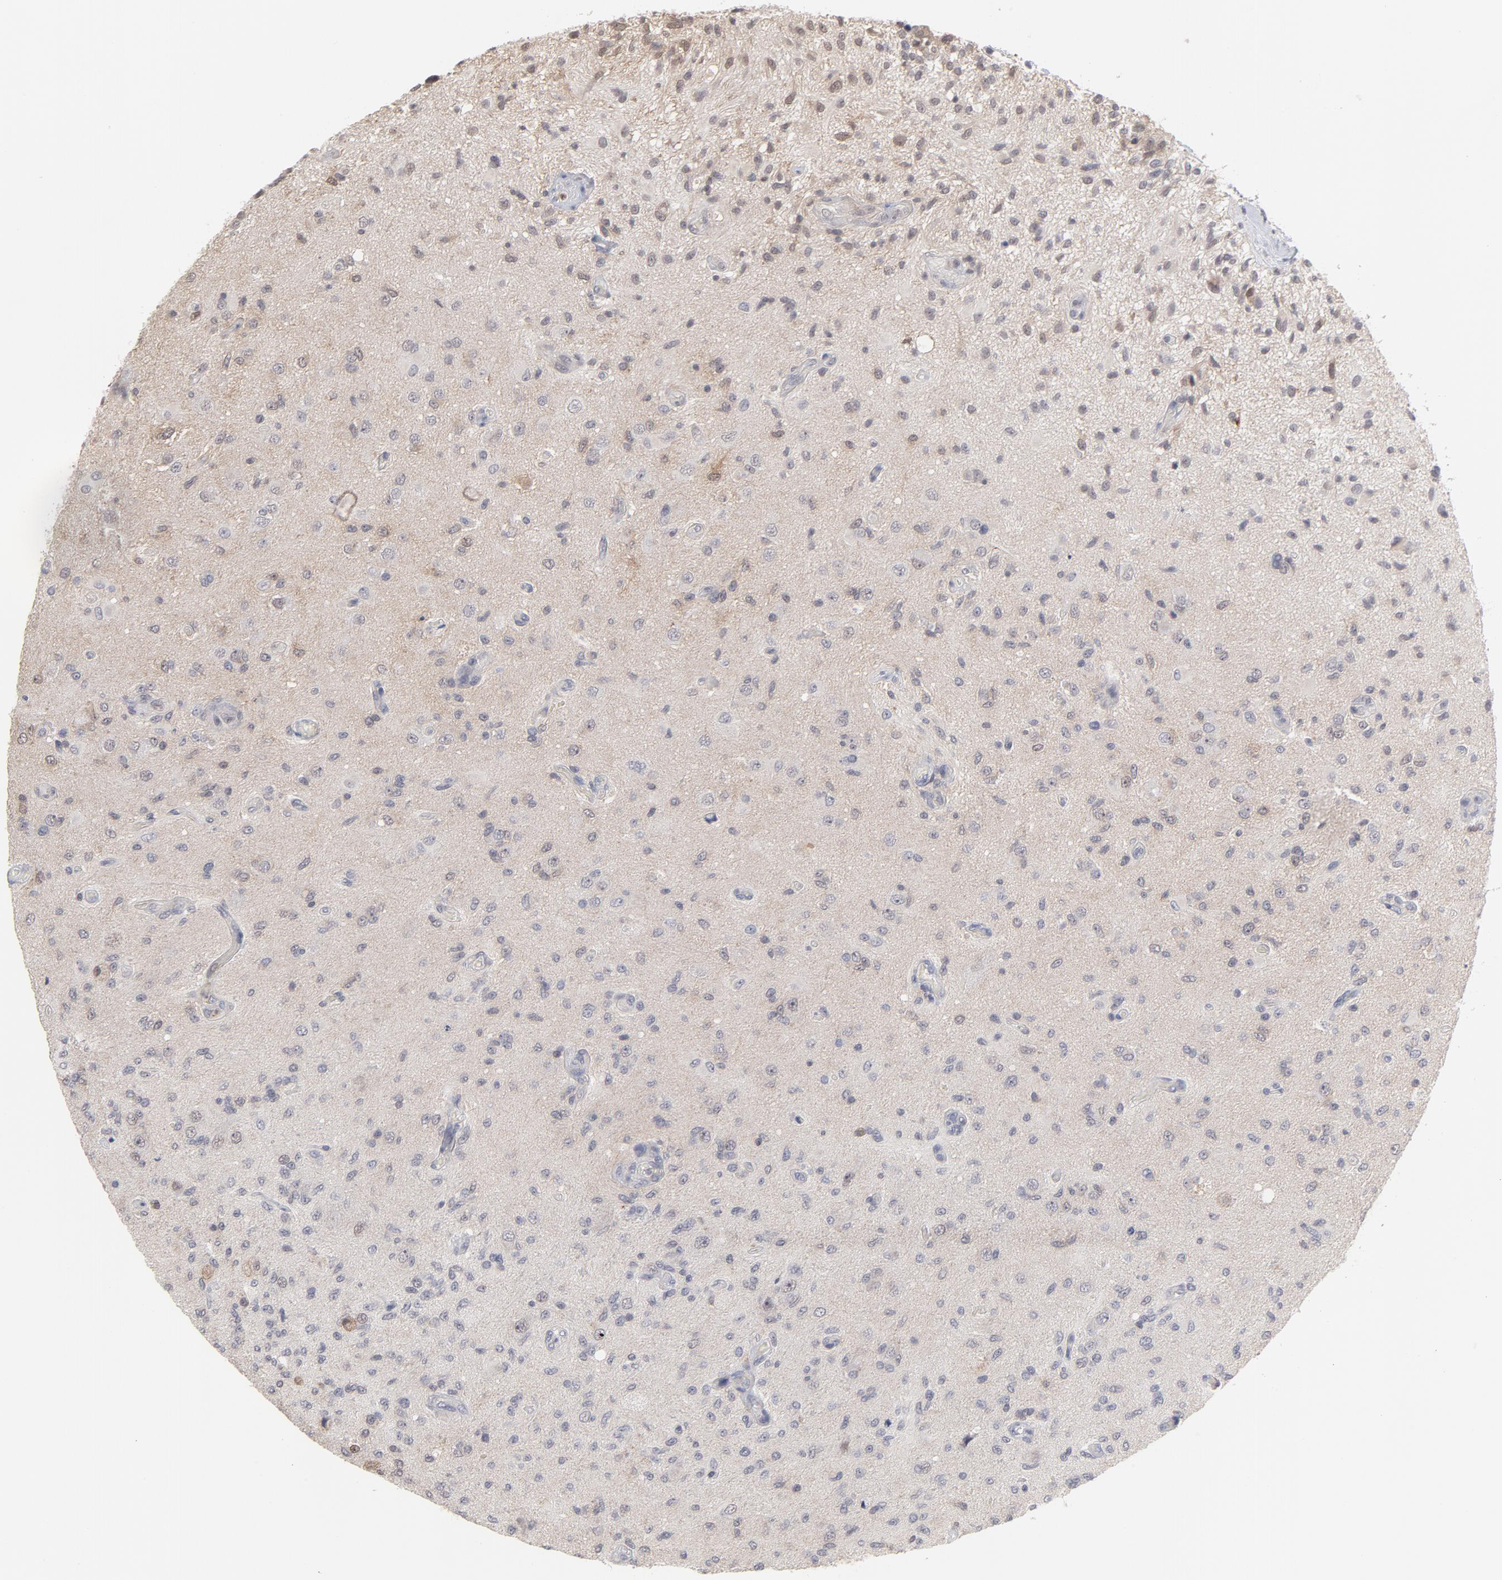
{"staining": {"intensity": "negative", "quantity": "none", "location": "none"}, "tissue": "glioma", "cell_type": "Tumor cells", "image_type": "cancer", "snomed": [{"axis": "morphology", "description": "Normal tissue, NOS"}, {"axis": "morphology", "description": "Glioma, malignant, High grade"}, {"axis": "topography", "description": "Cerebral cortex"}], "caption": "Glioma was stained to show a protein in brown. There is no significant staining in tumor cells.", "gene": "OAS1", "patient": {"sex": "male", "age": 77}}